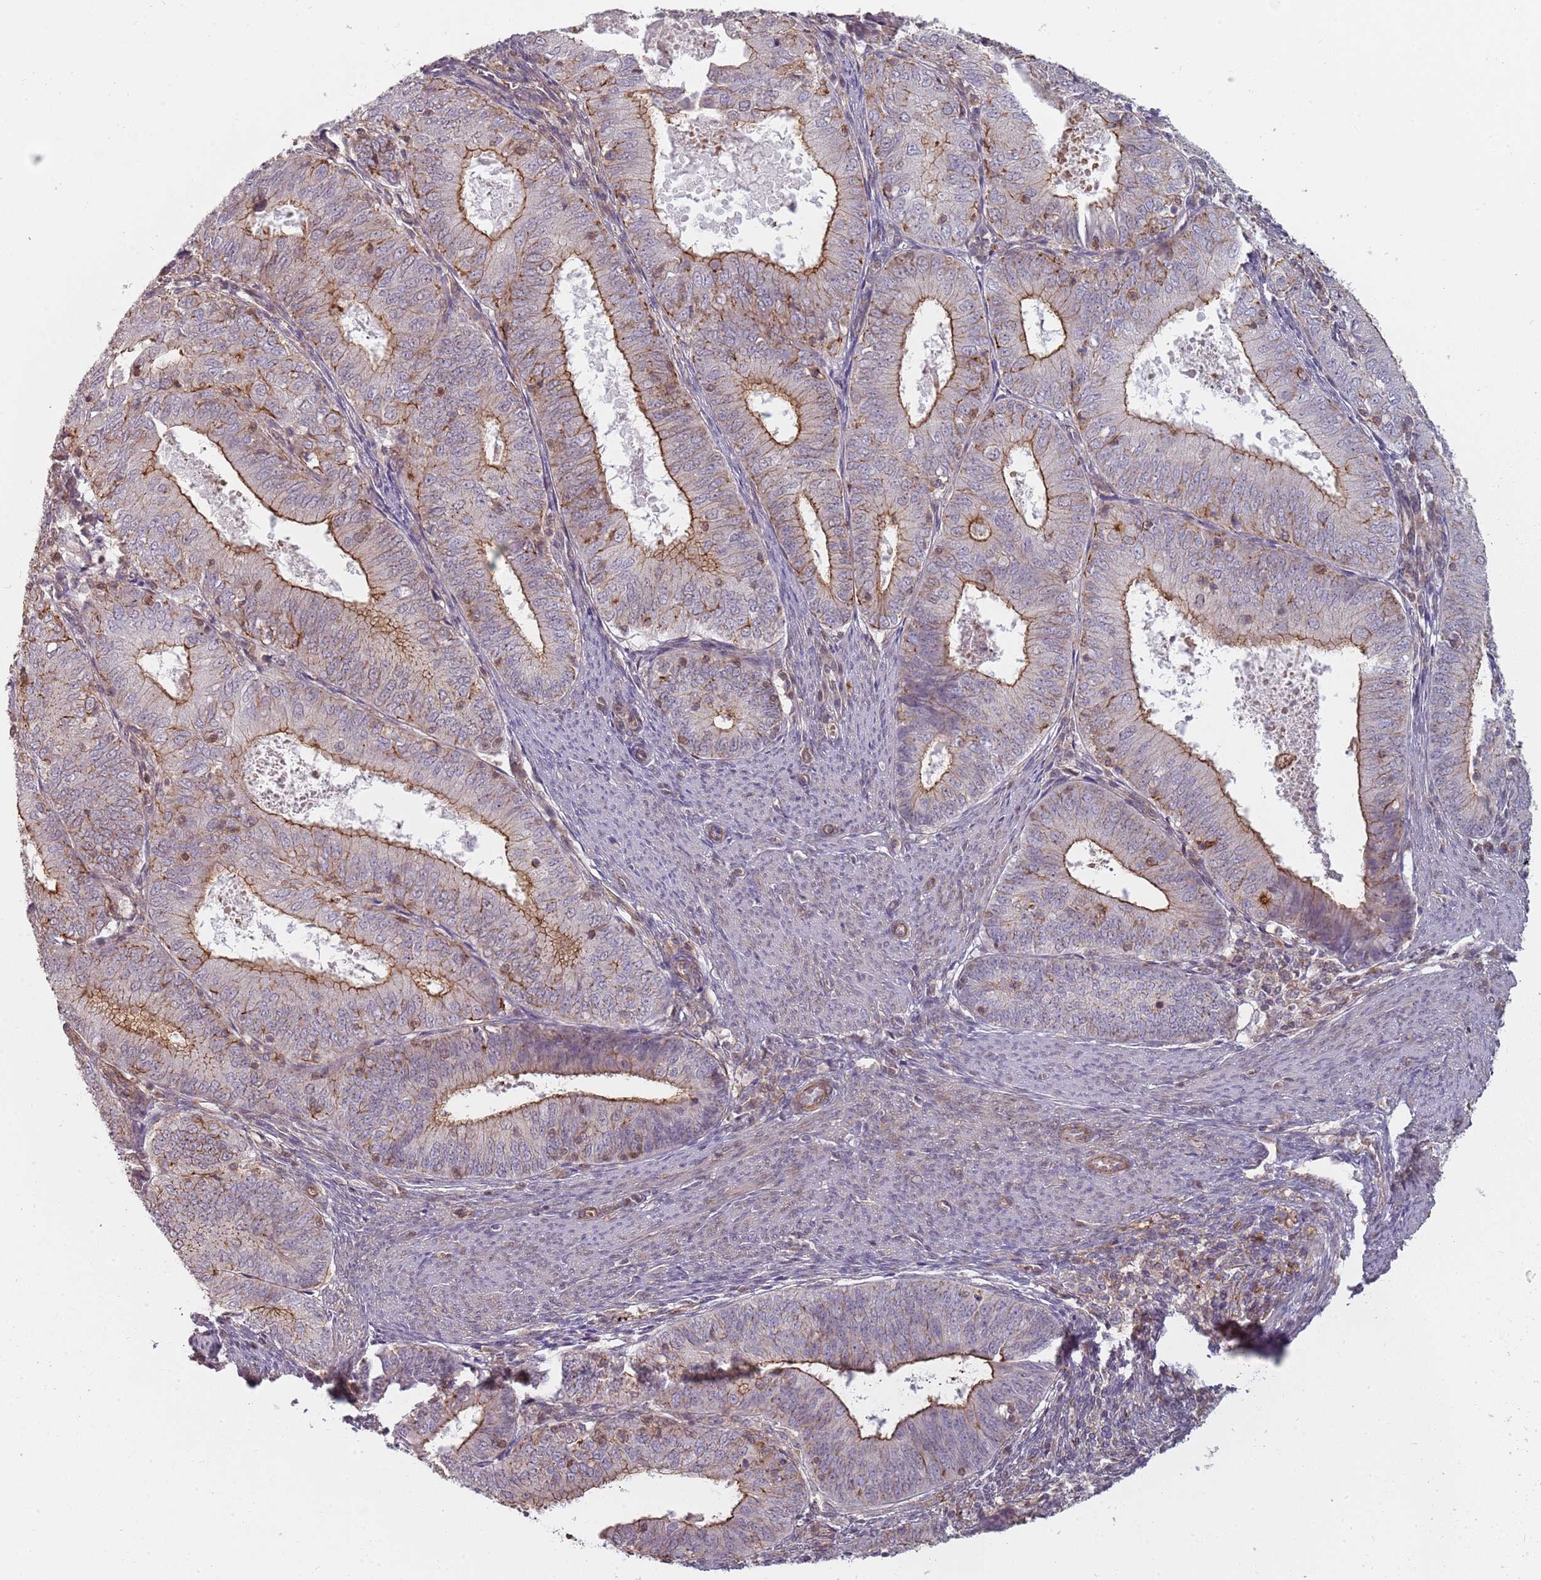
{"staining": {"intensity": "moderate", "quantity": "25%-75%", "location": "cytoplasmic/membranous"}, "tissue": "endometrial cancer", "cell_type": "Tumor cells", "image_type": "cancer", "snomed": [{"axis": "morphology", "description": "Adenocarcinoma, NOS"}, {"axis": "topography", "description": "Endometrium"}], "caption": "Endometrial cancer tissue reveals moderate cytoplasmic/membranous expression in approximately 25%-75% of tumor cells", "gene": "PPP1R14C", "patient": {"sex": "female", "age": 57}}